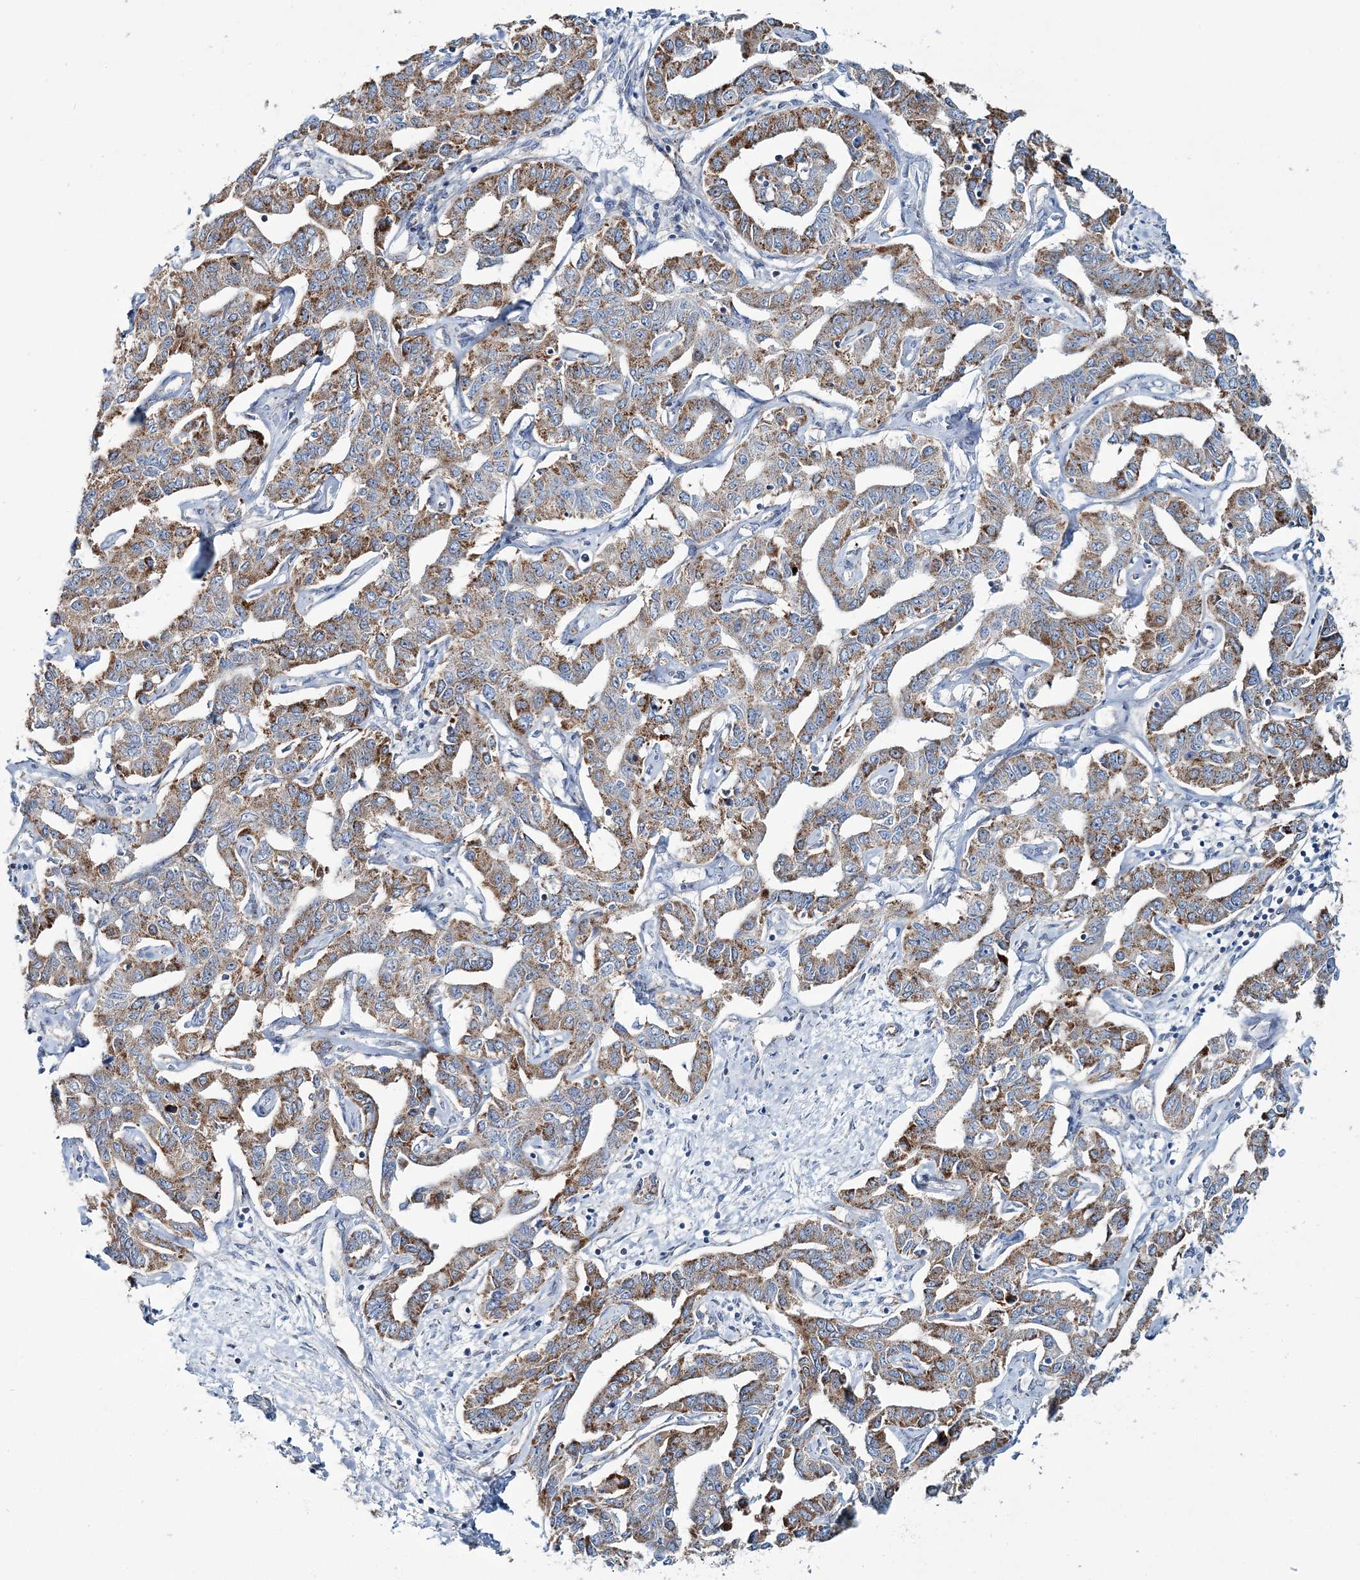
{"staining": {"intensity": "moderate", "quantity": ">75%", "location": "cytoplasmic/membranous"}, "tissue": "liver cancer", "cell_type": "Tumor cells", "image_type": "cancer", "snomed": [{"axis": "morphology", "description": "Cholangiocarcinoma"}, {"axis": "topography", "description": "Liver"}], "caption": "A histopathology image of human liver cancer (cholangiocarcinoma) stained for a protein demonstrates moderate cytoplasmic/membranous brown staining in tumor cells.", "gene": "ARHGAP6", "patient": {"sex": "male", "age": 59}}